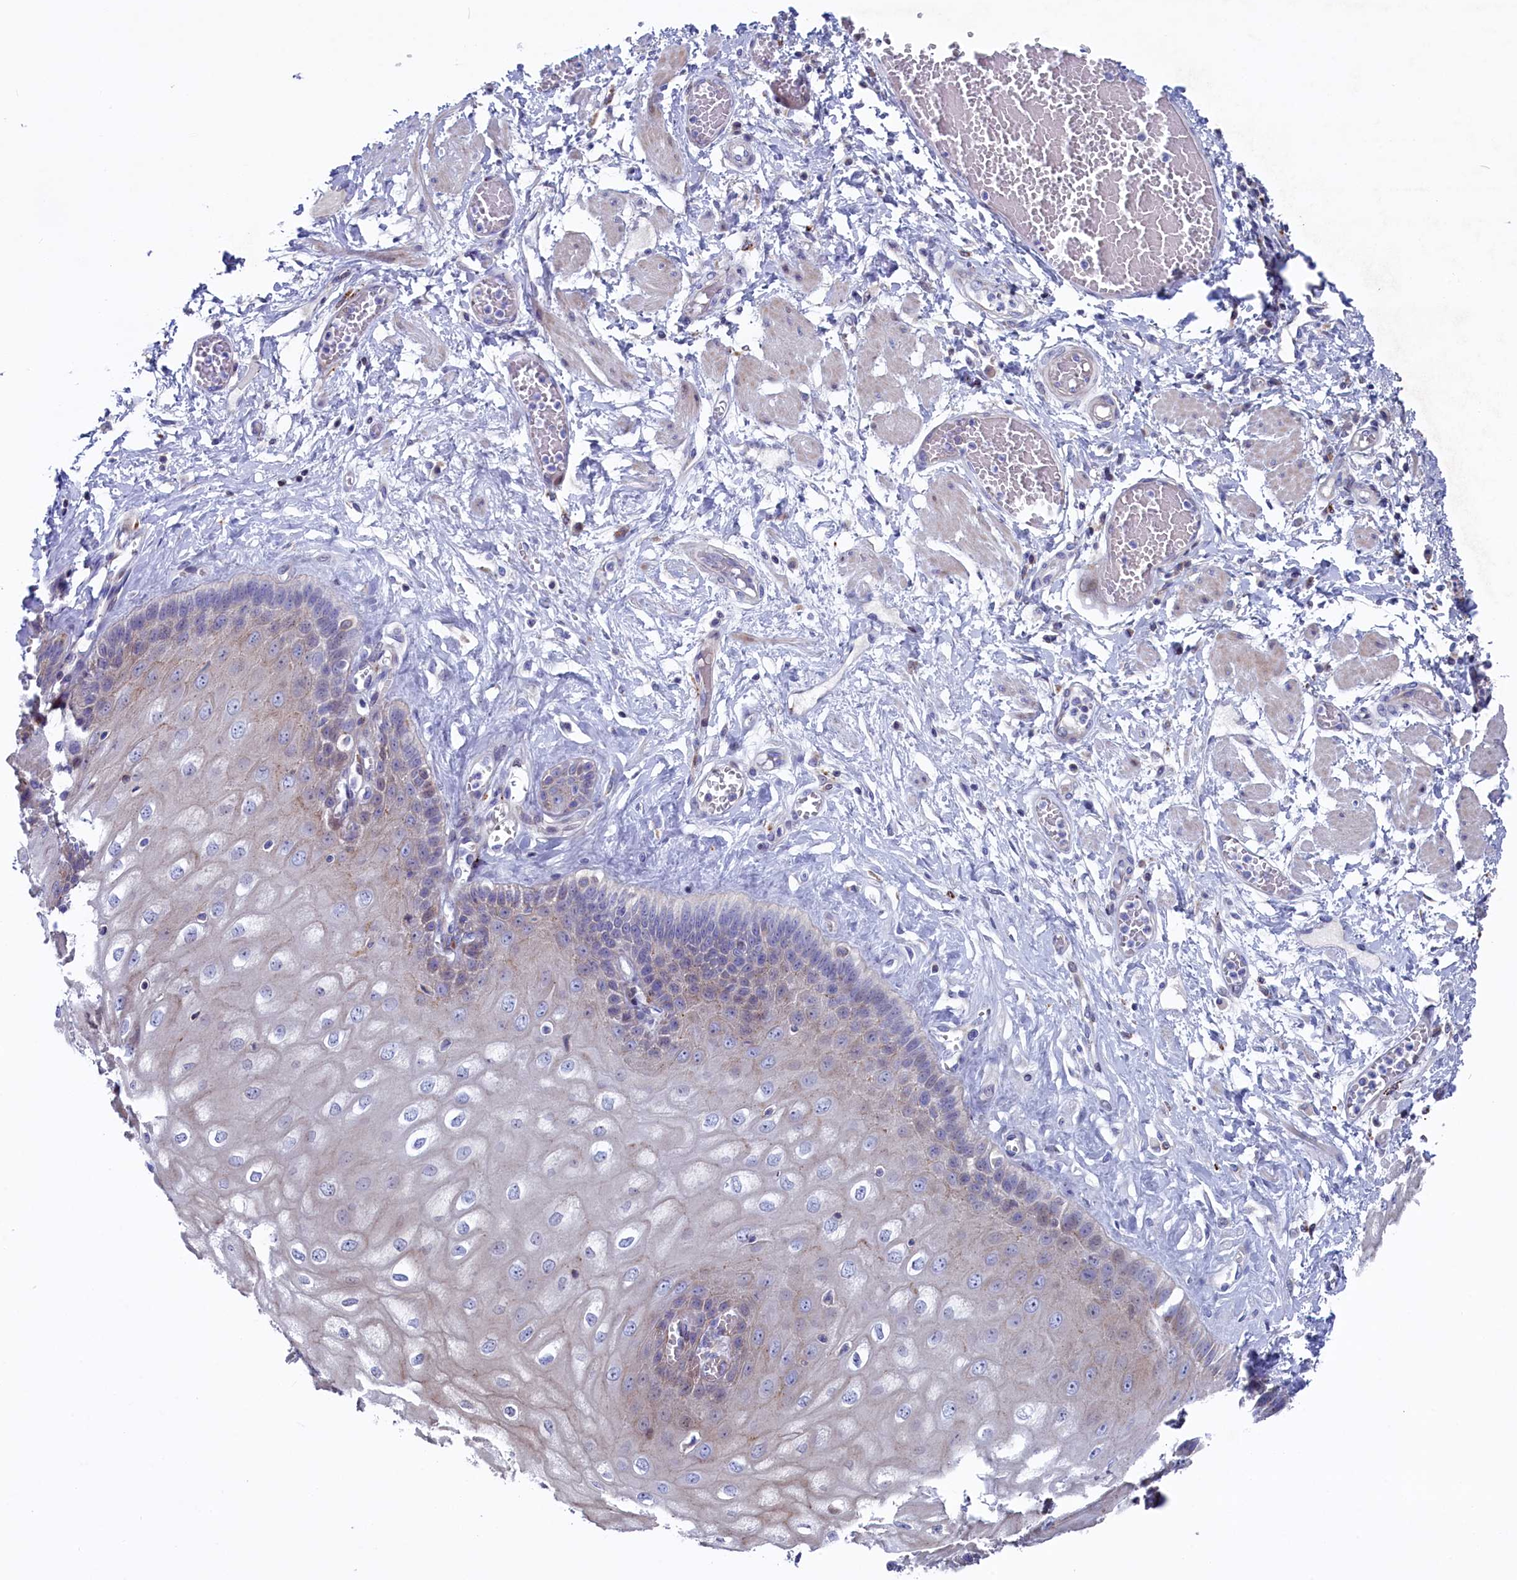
{"staining": {"intensity": "moderate", "quantity": "<25%", "location": "cytoplasmic/membranous"}, "tissue": "esophagus", "cell_type": "Squamous epithelial cells", "image_type": "normal", "snomed": [{"axis": "morphology", "description": "Normal tissue, NOS"}, {"axis": "topography", "description": "Esophagus"}], "caption": "The immunohistochemical stain highlights moderate cytoplasmic/membranous expression in squamous epithelial cells of unremarkable esophagus.", "gene": "NUDT7", "patient": {"sex": "male", "age": 60}}